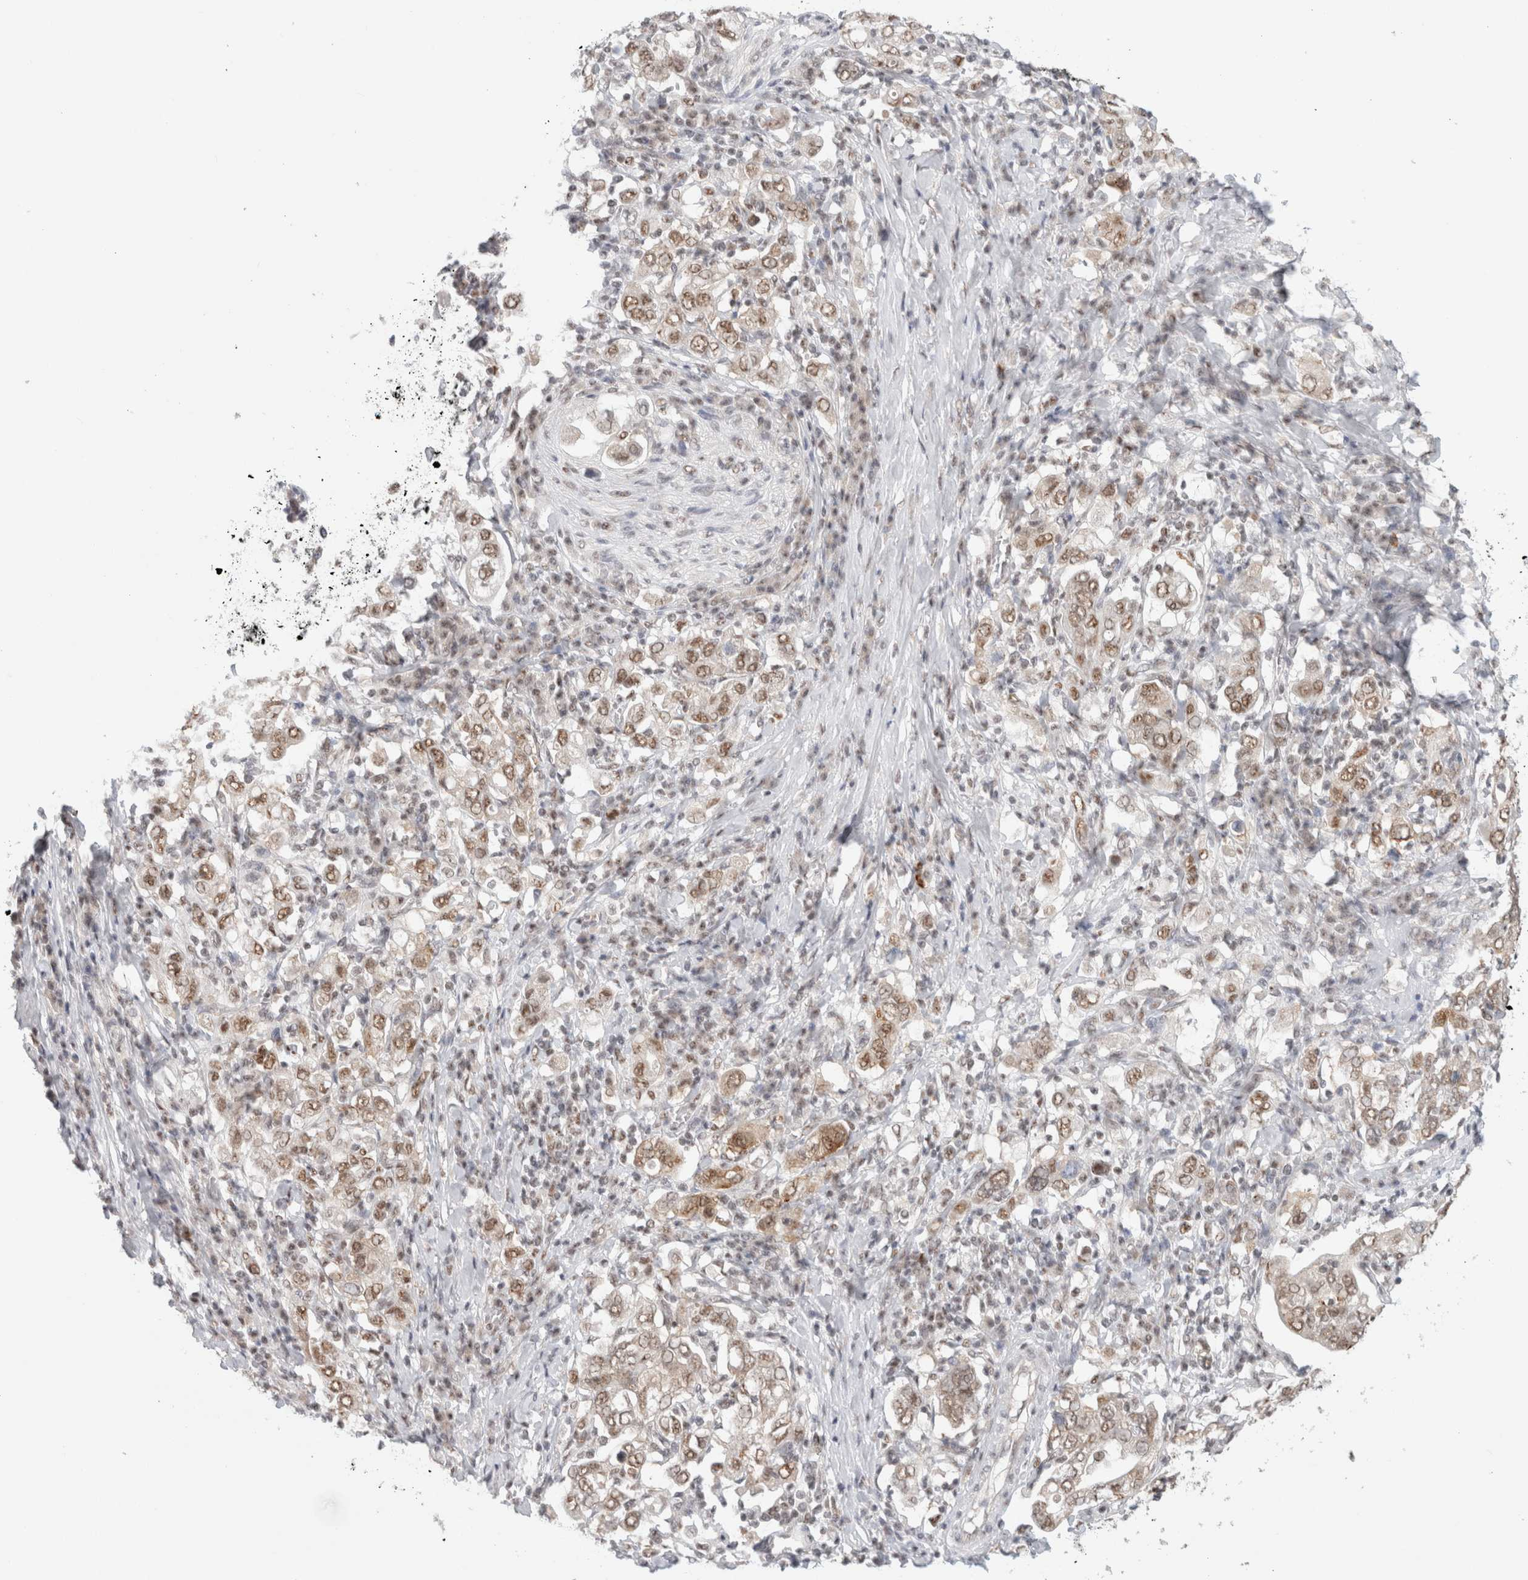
{"staining": {"intensity": "moderate", "quantity": ">75%", "location": "nuclear"}, "tissue": "stomach cancer", "cell_type": "Tumor cells", "image_type": "cancer", "snomed": [{"axis": "morphology", "description": "Adenocarcinoma, NOS"}, {"axis": "topography", "description": "Stomach, upper"}], "caption": "Human stomach cancer stained with a protein marker shows moderate staining in tumor cells.", "gene": "TRMT12", "patient": {"sex": "male", "age": 62}}